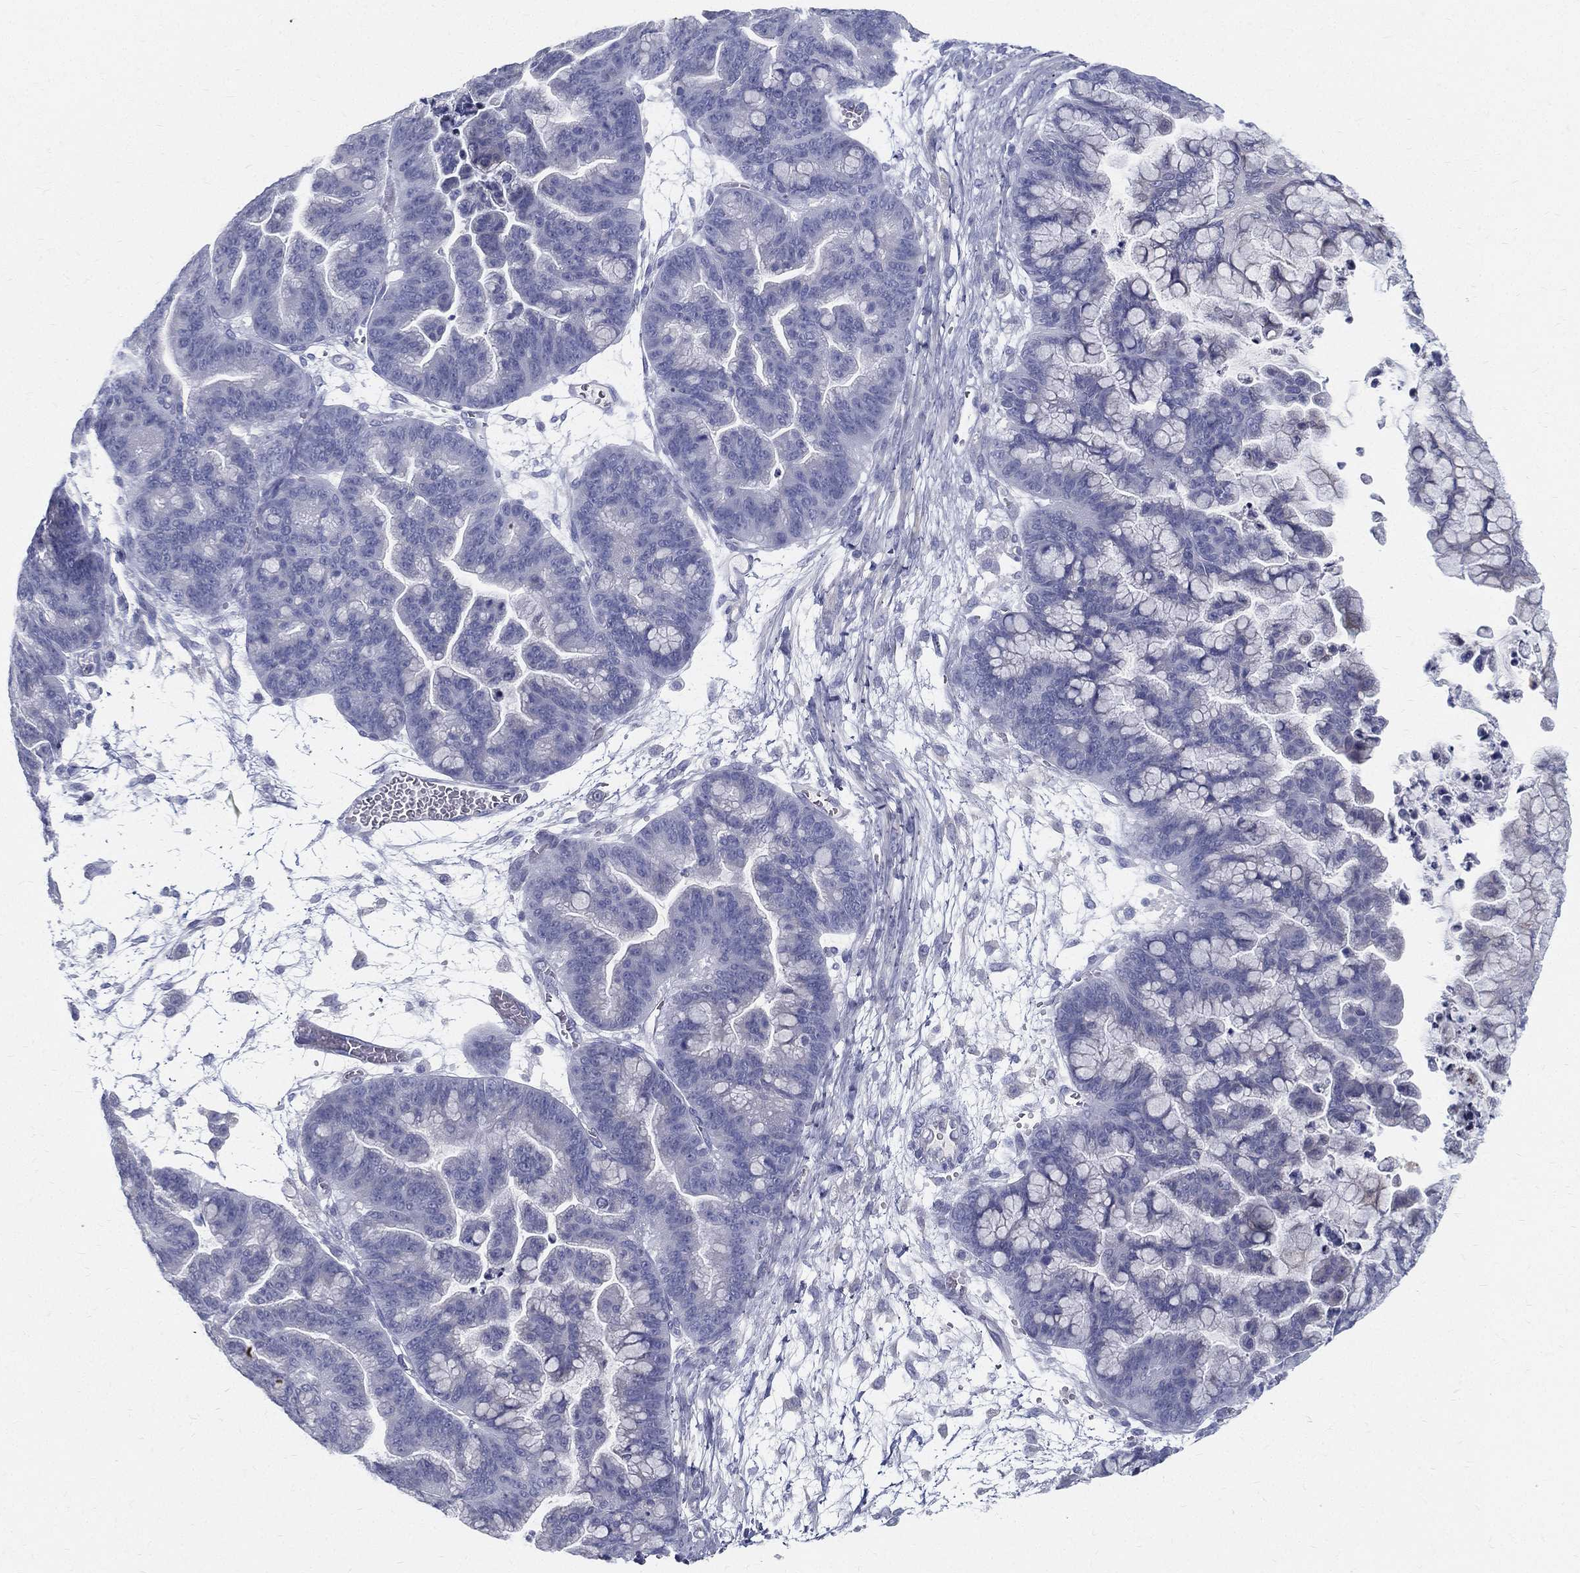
{"staining": {"intensity": "negative", "quantity": "none", "location": "none"}, "tissue": "ovarian cancer", "cell_type": "Tumor cells", "image_type": "cancer", "snomed": [{"axis": "morphology", "description": "Cystadenocarcinoma, mucinous, NOS"}, {"axis": "topography", "description": "Ovary"}], "caption": "Ovarian mucinous cystadenocarcinoma stained for a protein using immunohistochemistry shows no staining tumor cells.", "gene": "STS", "patient": {"sex": "female", "age": 67}}